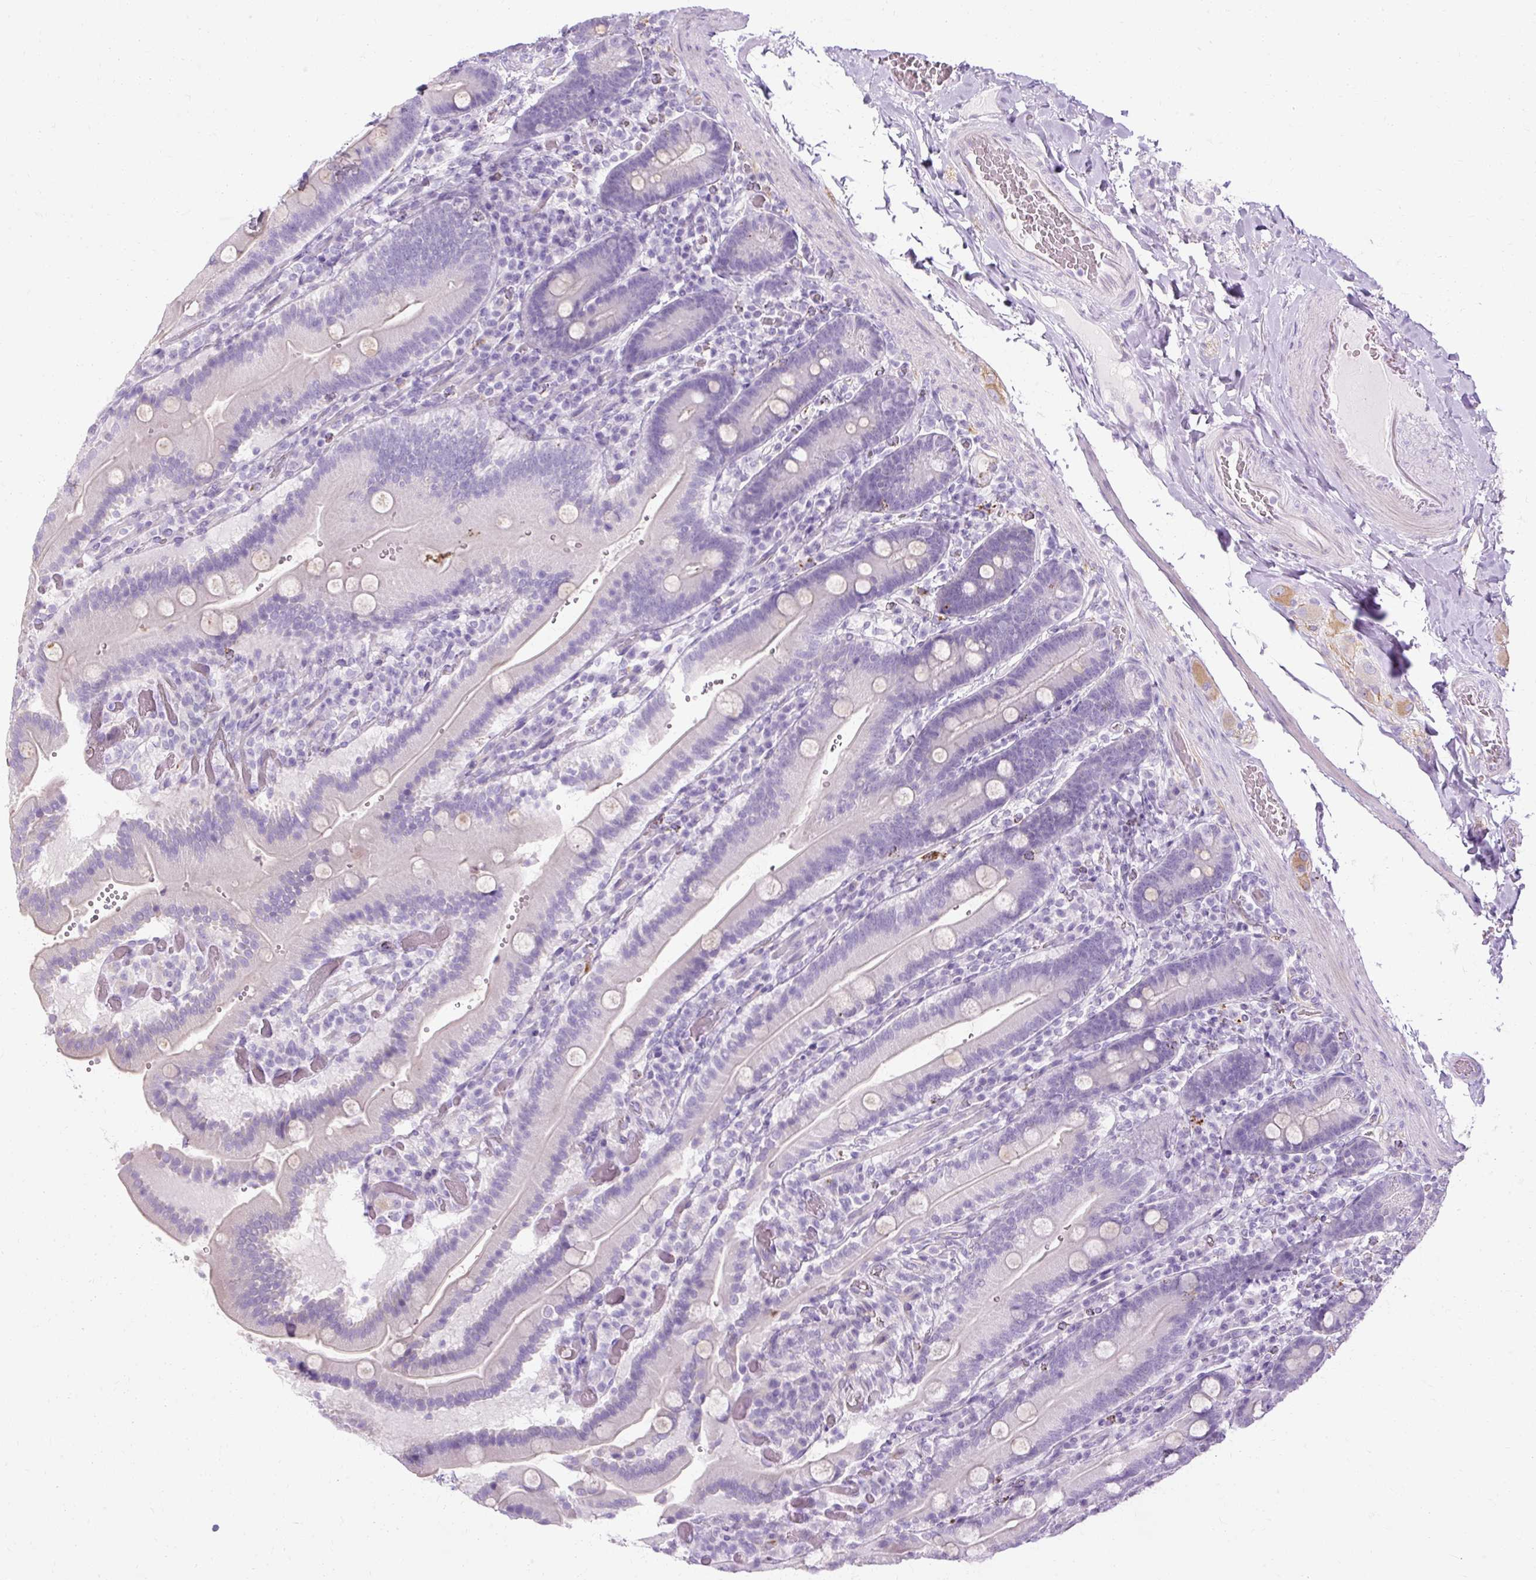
{"staining": {"intensity": "negative", "quantity": "none", "location": "none"}, "tissue": "duodenum", "cell_type": "Glandular cells", "image_type": "normal", "snomed": [{"axis": "morphology", "description": "Normal tissue, NOS"}, {"axis": "topography", "description": "Duodenum"}], "caption": "Immunohistochemistry (IHC) photomicrograph of benign human duodenum stained for a protein (brown), which exhibits no expression in glandular cells. Nuclei are stained in blue.", "gene": "HSD11B1", "patient": {"sex": "female", "age": 62}}